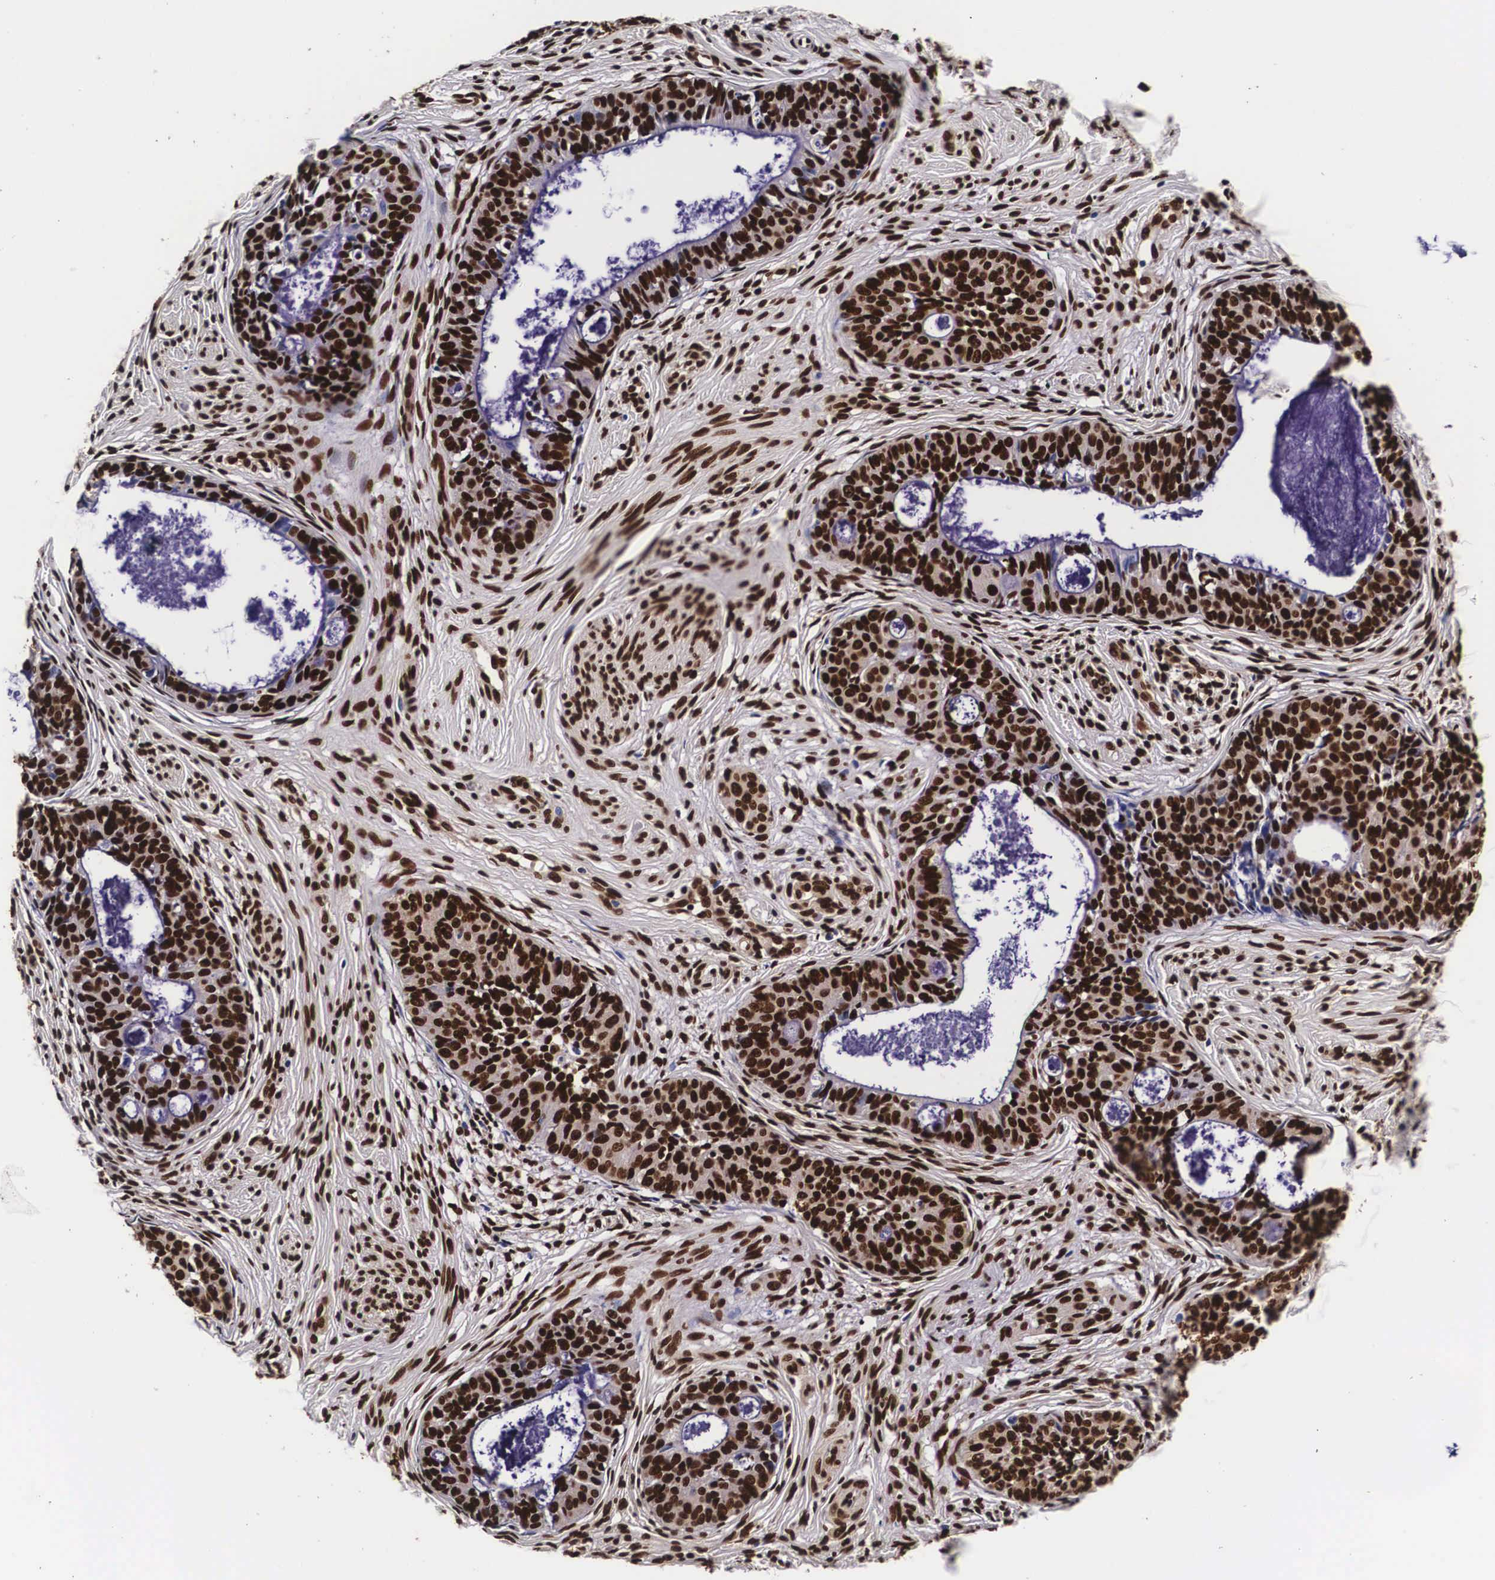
{"staining": {"intensity": "strong", "quantity": ">75%", "location": "cytoplasmic/membranous,nuclear"}, "tissue": "cervical cancer", "cell_type": "Tumor cells", "image_type": "cancer", "snomed": [{"axis": "morphology", "description": "Squamous cell carcinoma, NOS"}, {"axis": "topography", "description": "Cervix"}], "caption": "Immunohistochemistry (IHC) of cervical cancer shows high levels of strong cytoplasmic/membranous and nuclear staining in about >75% of tumor cells. (DAB (3,3'-diaminobenzidine) IHC, brown staining for protein, blue staining for nuclei).", "gene": "PABPN1", "patient": {"sex": "female", "age": 34}}